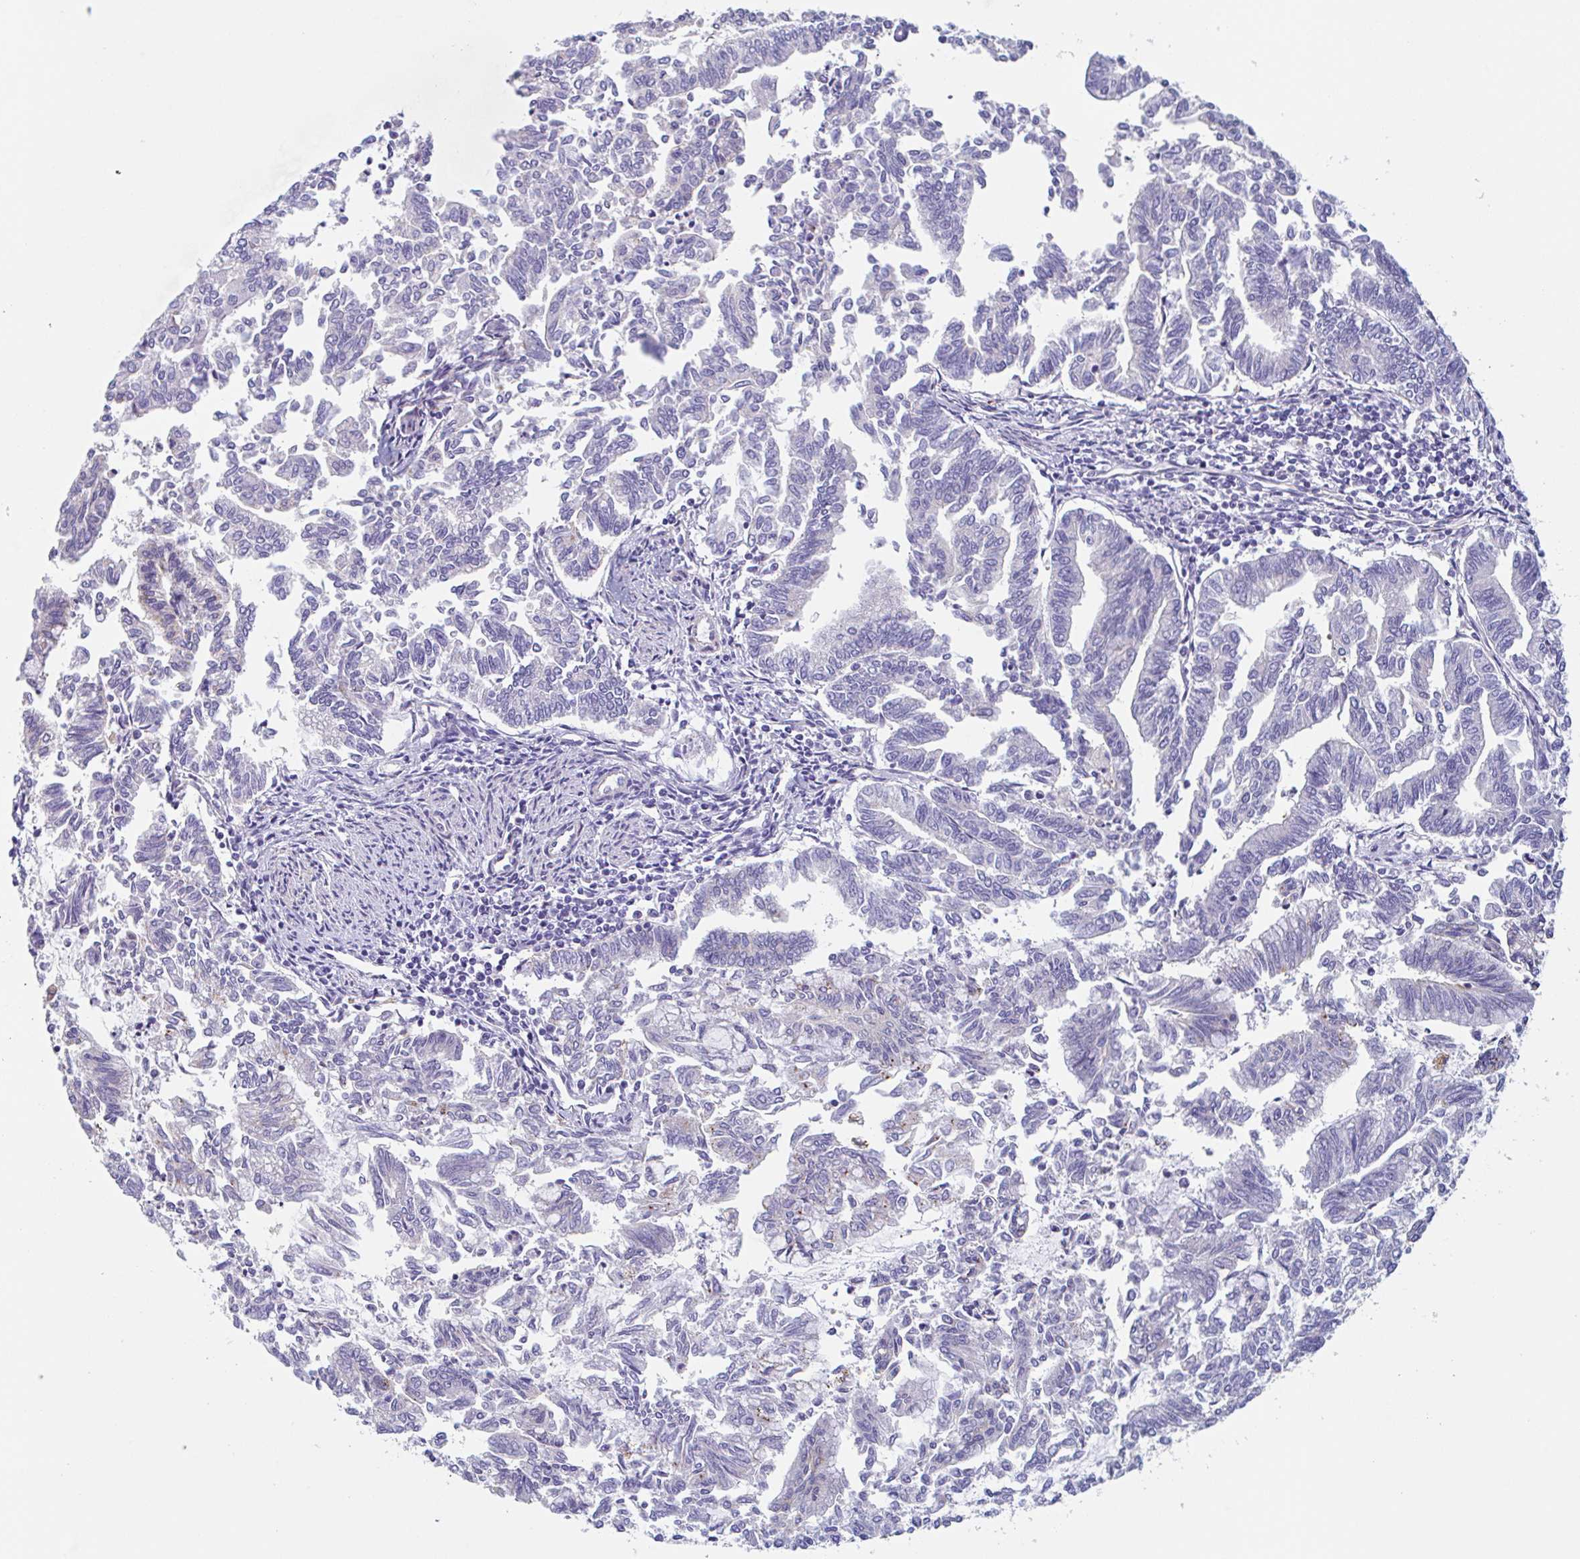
{"staining": {"intensity": "negative", "quantity": "none", "location": "none"}, "tissue": "endometrial cancer", "cell_type": "Tumor cells", "image_type": "cancer", "snomed": [{"axis": "morphology", "description": "Adenocarcinoma, NOS"}, {"axis": "topography", "description": "Endometrium"}], "caption": "Immunohistochemistry photomicrograph of neoplastic tissue: adenocarcinoma (endometrial) stained with DAB displays no significant protein expression in tumor cells.", "gene": "LENG9", "patient": {"sex": "female", "age": 79}}